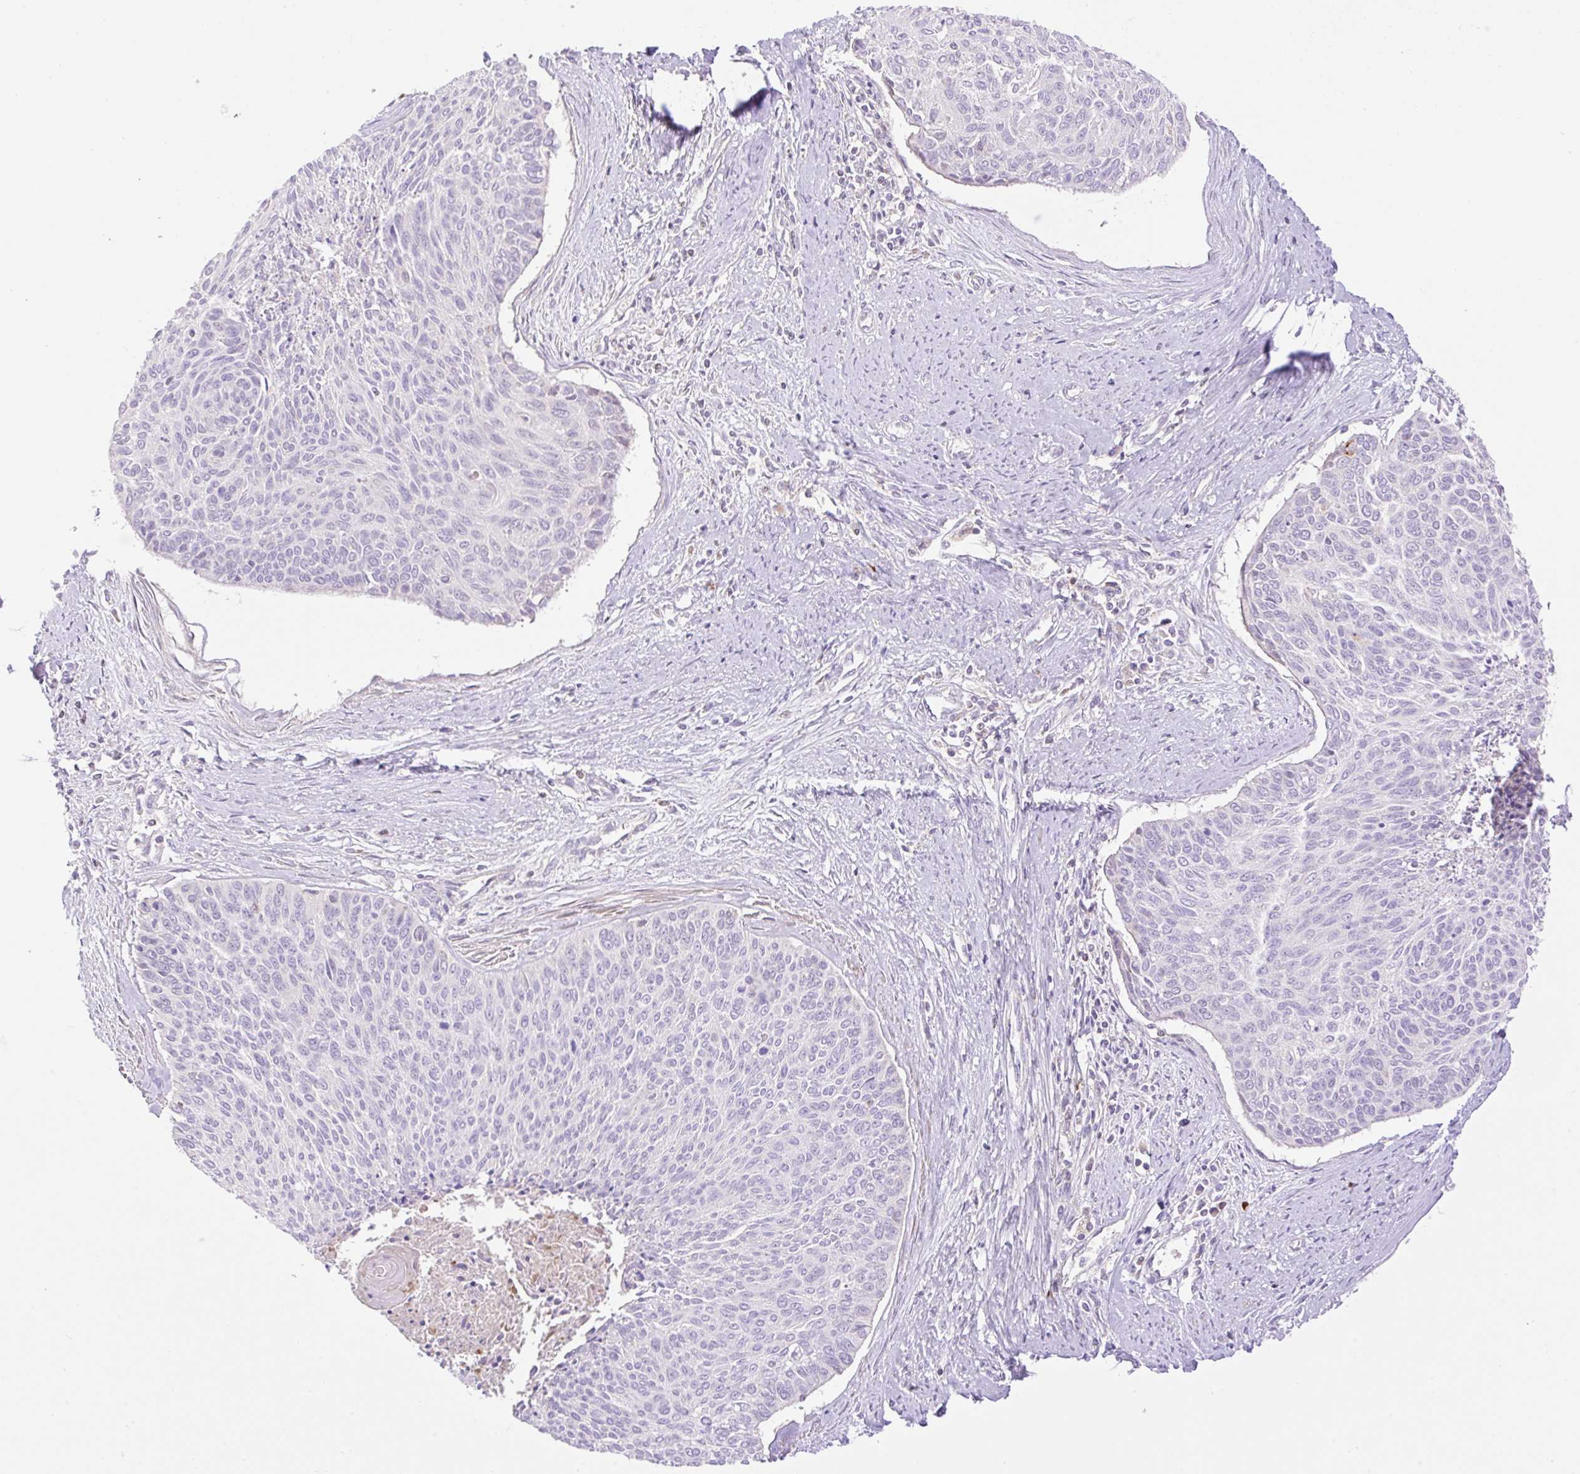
{"staining": {"intensity": "moderate", "quantity": "<25%", "location": "cytoplasmic/membranous"}, "tissue": "cervical cancer", "cell_type": "Tumor cells", "image_type": "cancer", "snomed": [{"axis": "morphology", "description": "Squamous cell carcinoma, NOS"}, {"axis": "topography", "description": "Cervix"}], "caption": "Protein expression by immunohistochemistry (IHC) shows moderate cytoplasmic/membranous staining in approximately <25% of tumor cells in cervical cancer.", "gene": "VPS25", "patient": {"sex": "female", "age": 55}}